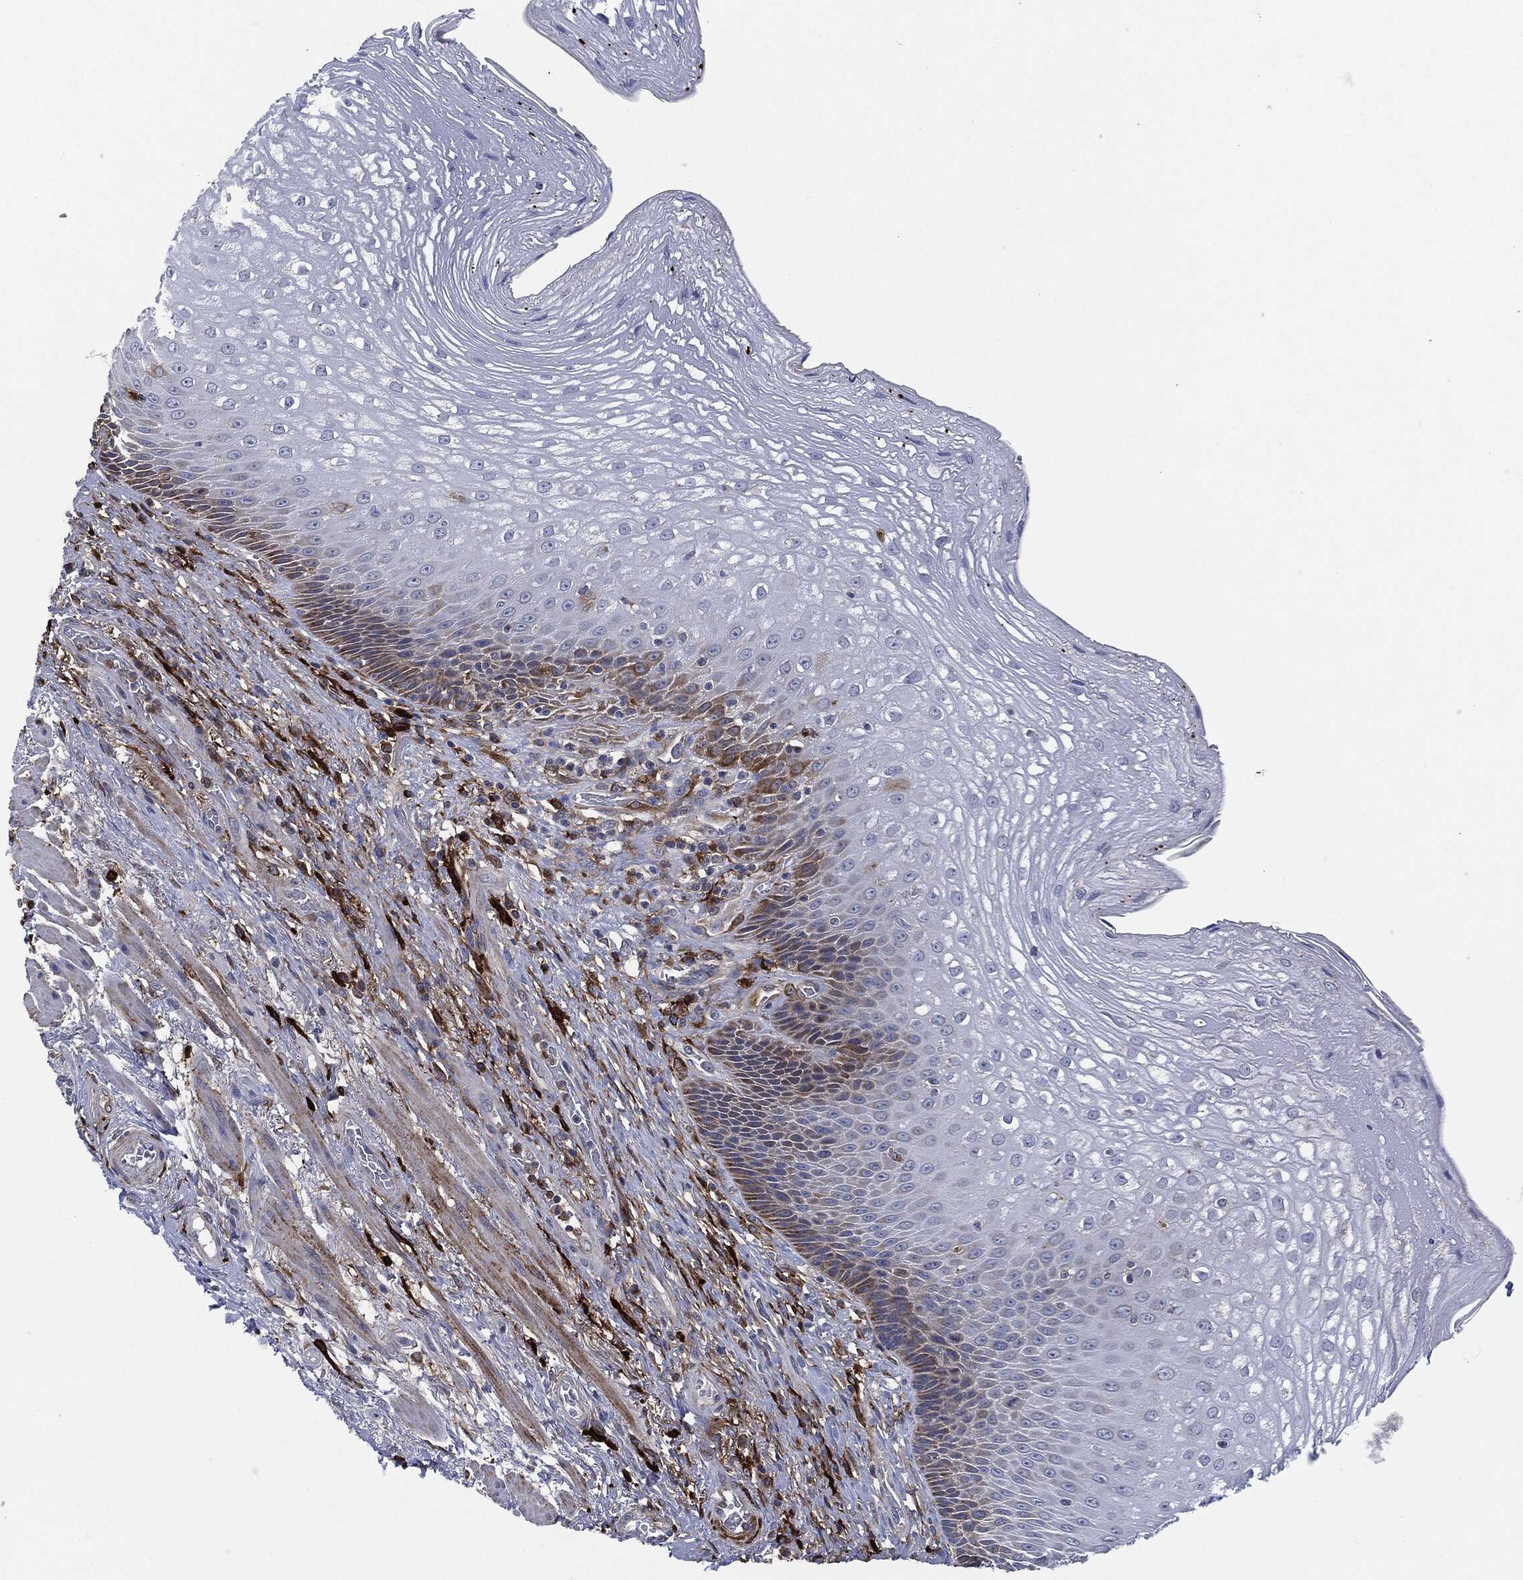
{"staining": {"intensity": "moderate", "quantity": "<25%", "location": "cytoplasmic/membranous"}, "tissue": "esophagus", "cell_type": "Squamous epithelial cells", "image_type": "normal", "snomed": [{"axis": "morphology", "description": "Normal tissue, NOS"}, {"axis": "topography", "description": "Esophagus"}], "caption": "Protein expression analysis of benign esophagus demonstrates moderate cytoplasmic/membranous expression in approximately <25% of squamous epithelial cells.", "gene": "TMEM11", "patient": {"sex": "male", "age": 63}}